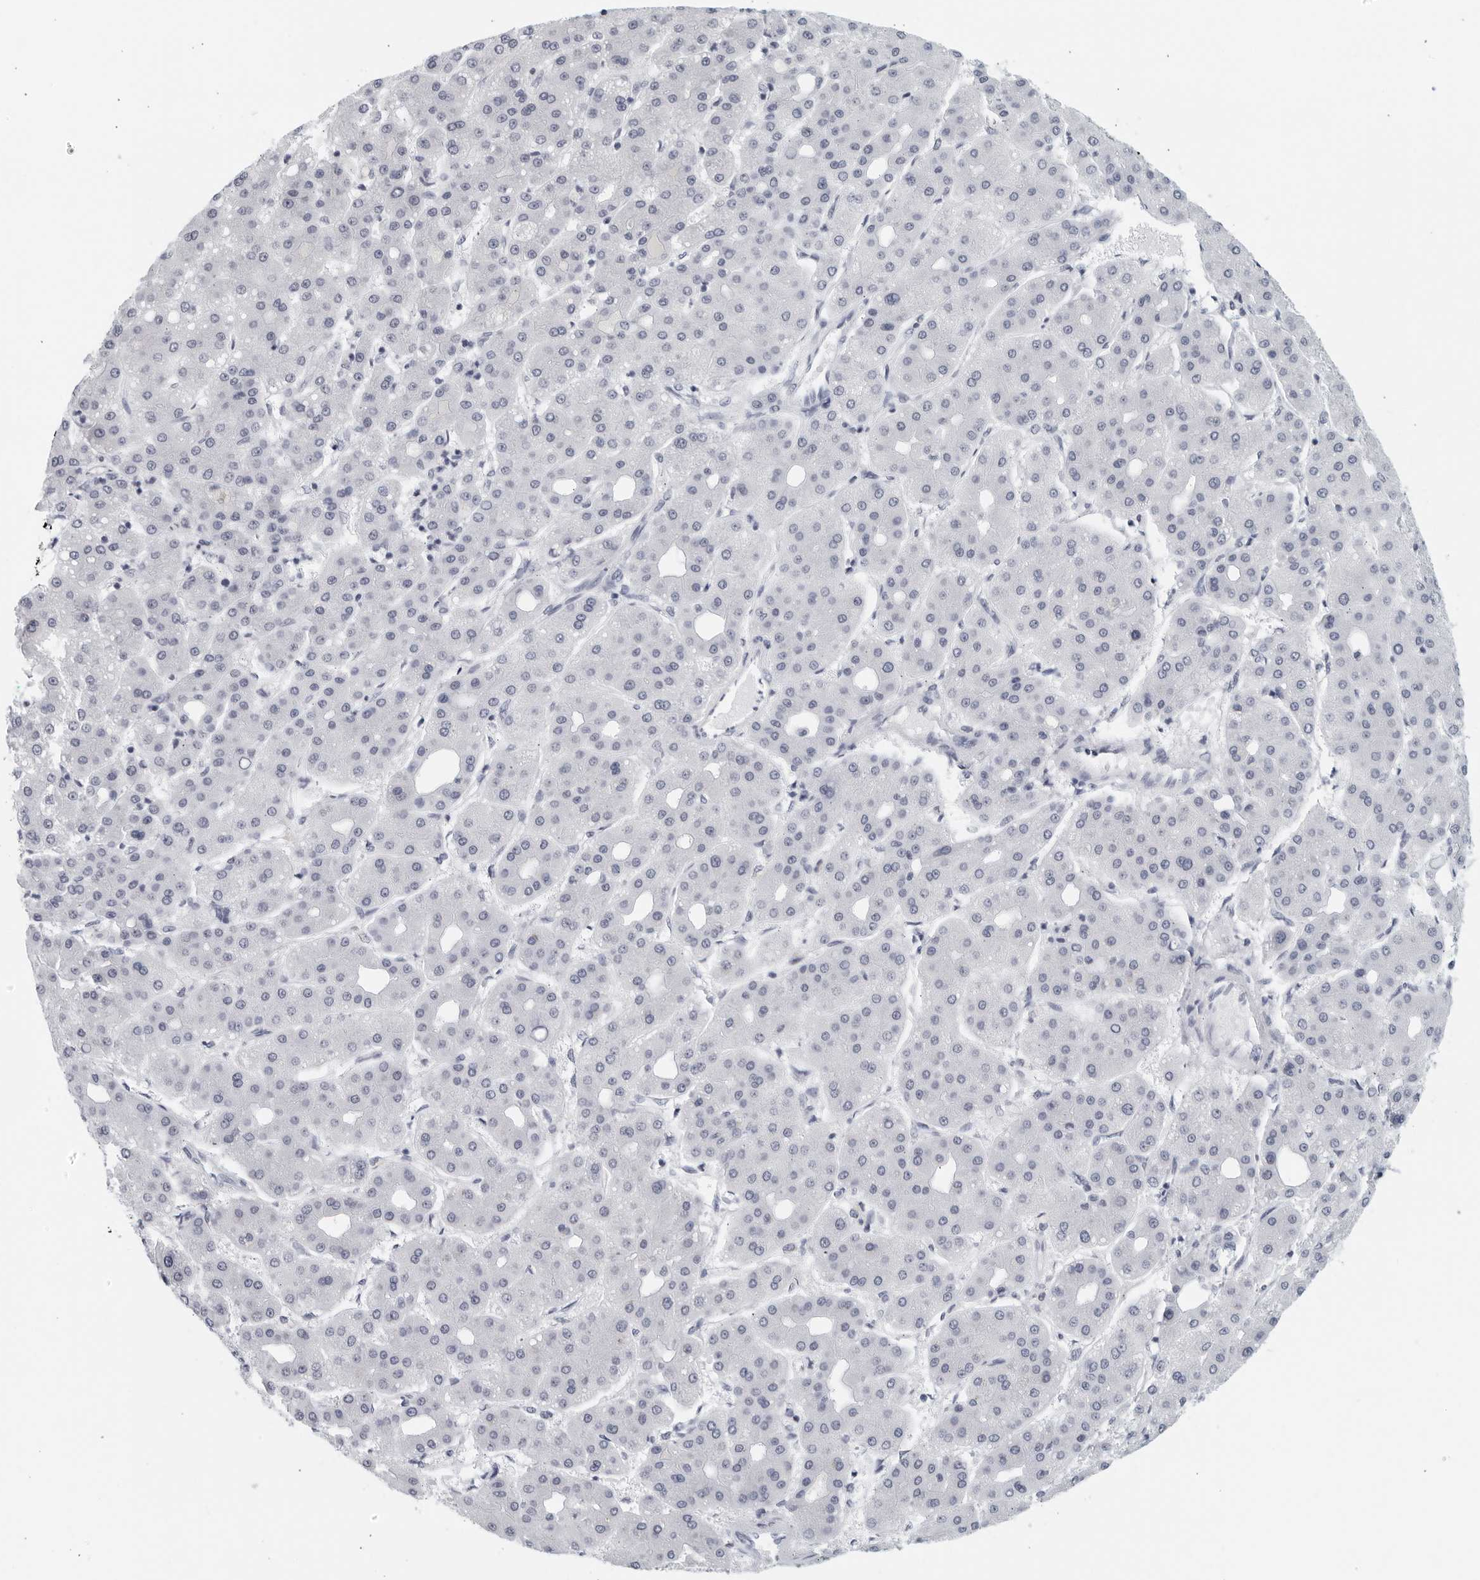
{"staining": {"intensity": "negative", "quantity": "none", "location": "none"}, "tissue": "liver cancer", "cell_type": "Tumor cells", "image_type": "cancer", "snomed": [{"axis": "morphology", "description": "Carcinoma, Hepatocellular, NOS"}, {"axis": "topography", "description": "Liver"}], "caption": "This is a photomicrograph of IHC staining of liver cancer, which shows no positivity in tumor cells.", "gene": "KLK7", "patient": {"sex": "male", "age": 65}}